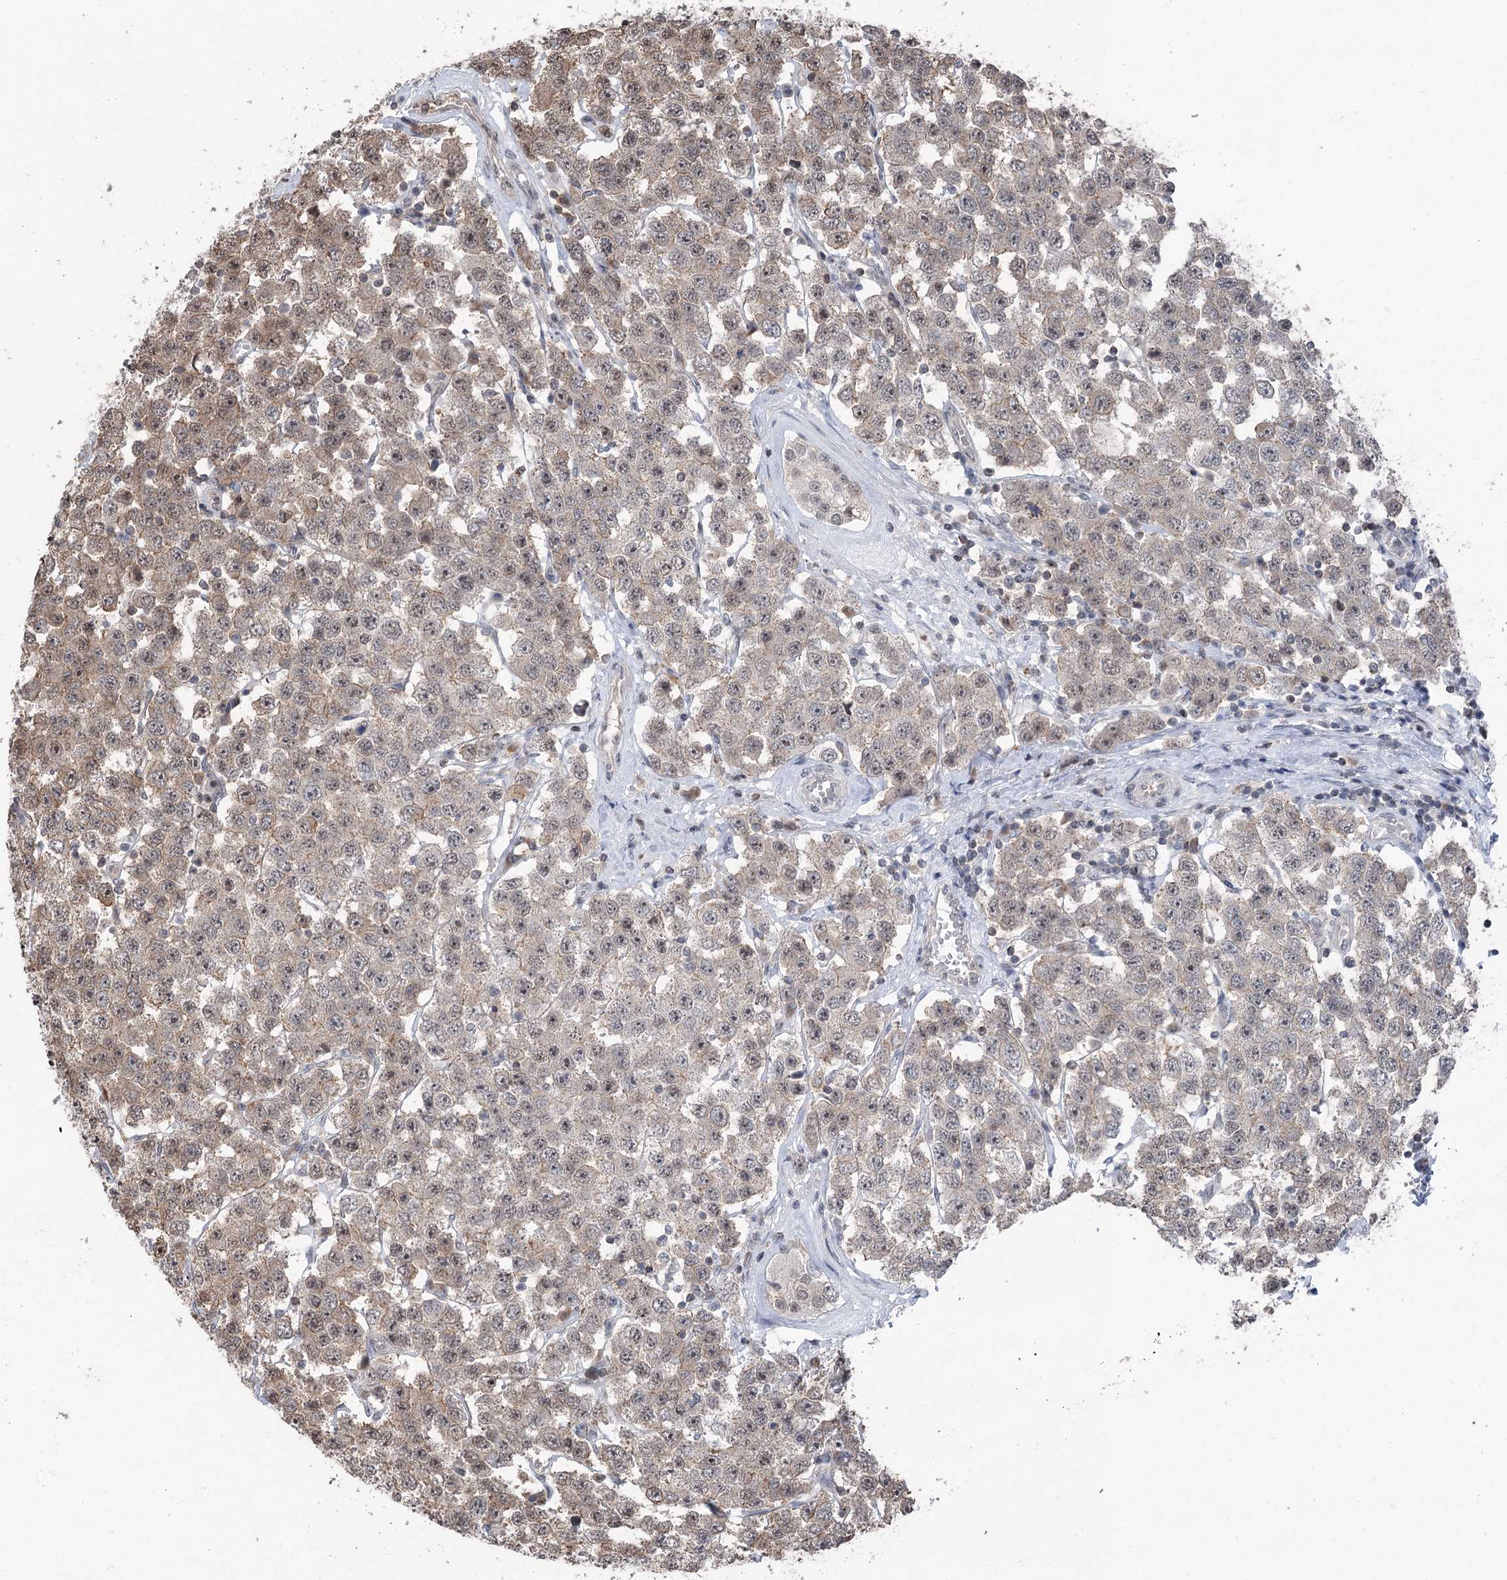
{"staining": {"intensity": "weak", "quantity": "25%-75%", "location": "cytoplasmic/membranous"}, "tissue": "testis cancer", "cell_type": "Tumor cells", "image_type": "cancer", "snomed": [{"axis": "morphology", "description": "Seminoma, NOS"}, {"axis": "topography", "description": "Testis"}], "caption": "This image displays testis seminoma stained with immunohistochemistry (IHC) to label a protein in brown. The cytoplasmic/membranous of tumor cells show weak positivity for the protein. Nuclei are counter-stained blue.", "gene": "CCSER2", "patient": {"sex": "male", "age": 28}}